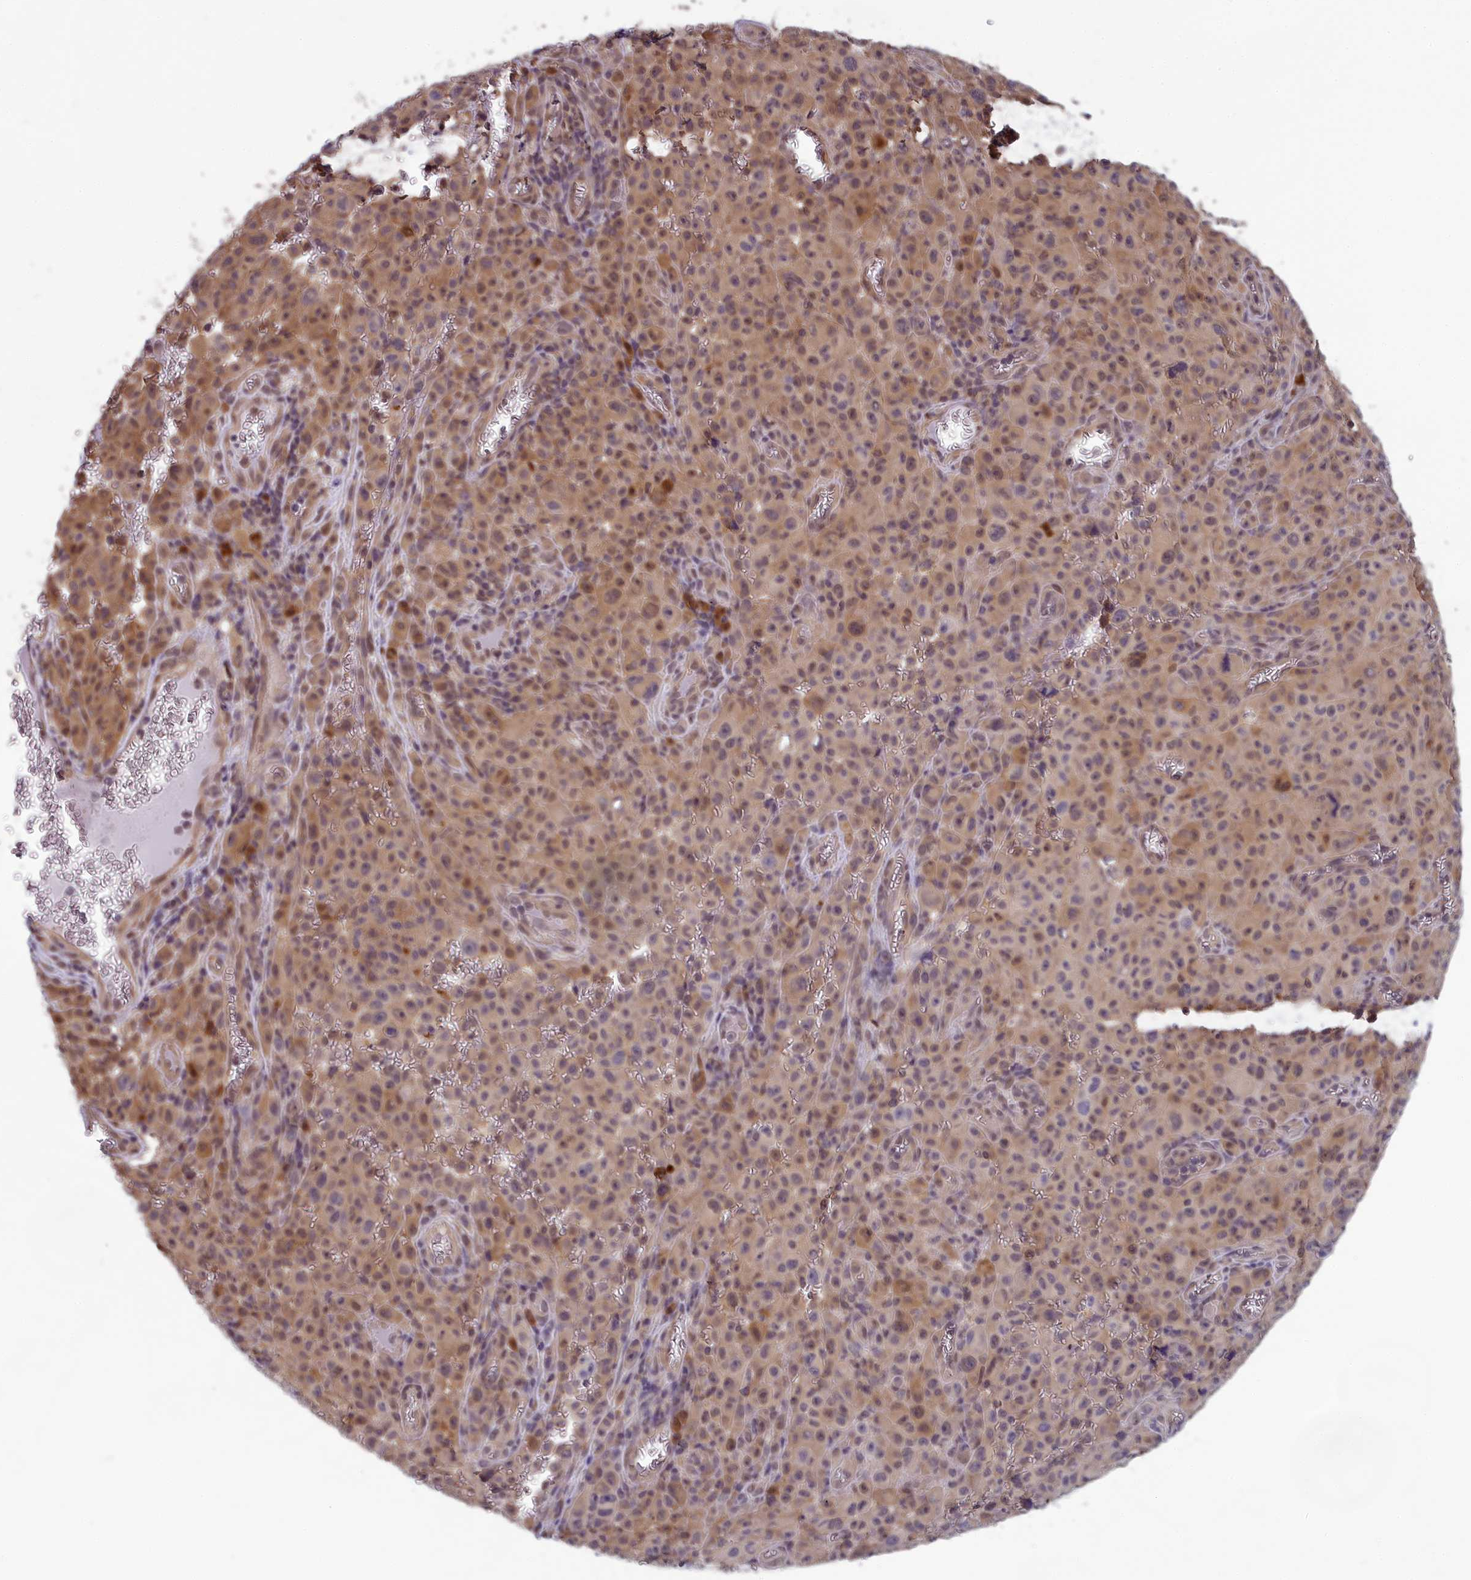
{"staining": {"intensity": "moderate", "quantity": ">75%", "location": "cytoplasmic/membranous"}, "tissue": "melanoma", "cell_type": "Tumor cells", "image_type": "cancer", "snomed": [{"axis": "morphology", "description": "Malignant melanoma, NOS"}, {"axis": "topography", "description": "Skin"}], "caption": "Melanoma tissue displays moderate cytoplasmic/membranous expression in about >75% of tumor cells, visualized by immunohistochemistry.", "gene": "MRI1", "patient": {"sex": "female", "age": 82}}